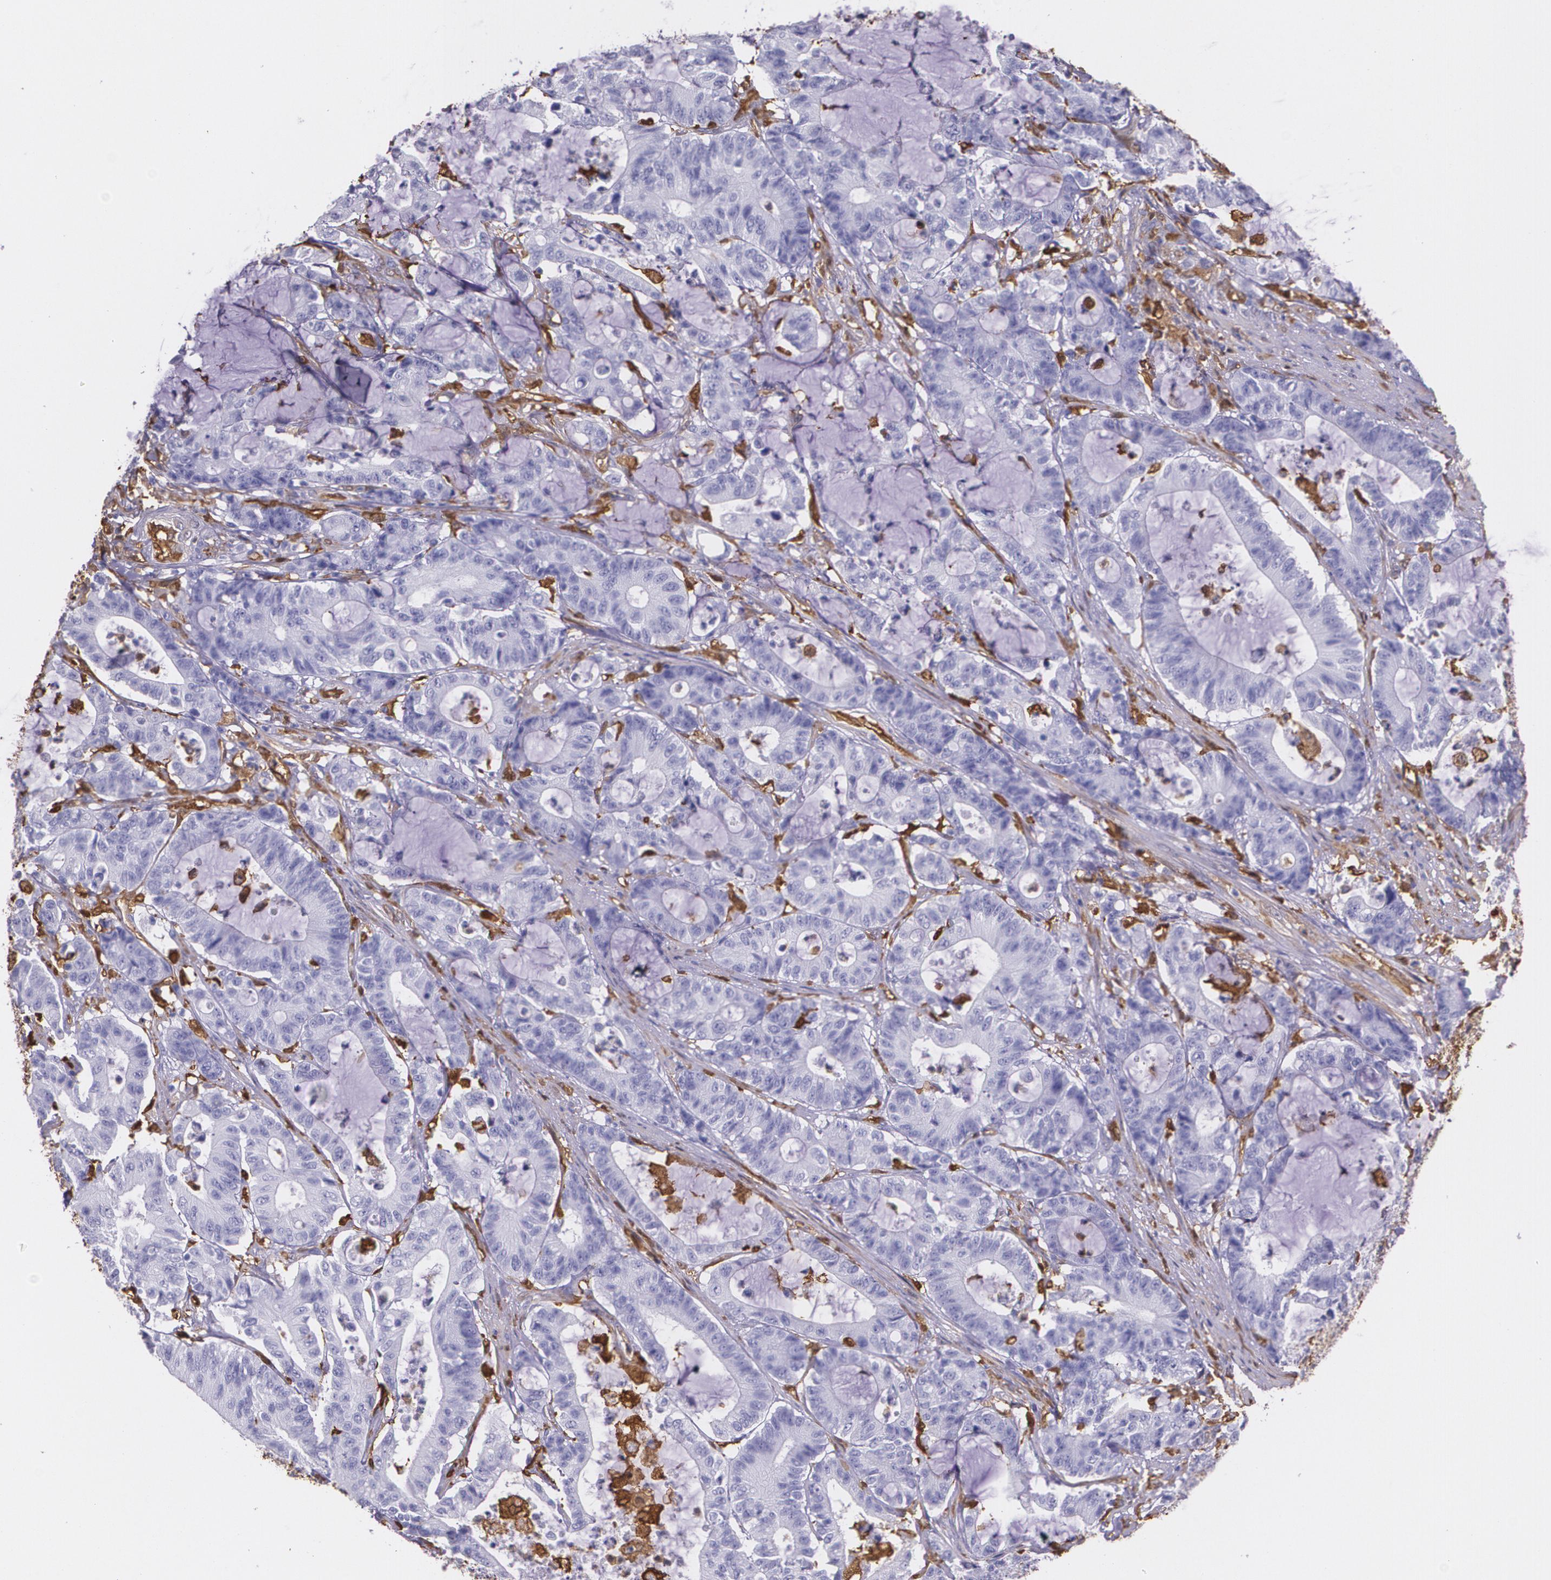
{"staining": {"intensity": "negative", "quantity": "none", "location": "none"}, "tissue": "colorectal cancer", "cell_type": "Tumor cells", "image_type": "cancer", "snomed": [{"axis": "morphology", "description": "Adenocarcinoma, NOS"}, {"axis": "topography", "description": "Colon"}], "caption": "Micrograph shows no protein expression in tumor cells of colorectal cancer tissue. The staining was performed using DAB to visualize the protein expression in brown, while the nuclei were stained in blue with hematoxylin (Magnification: 20x).", "gene": "MMP2", "patient": {"sex": "female", "age": 84}}